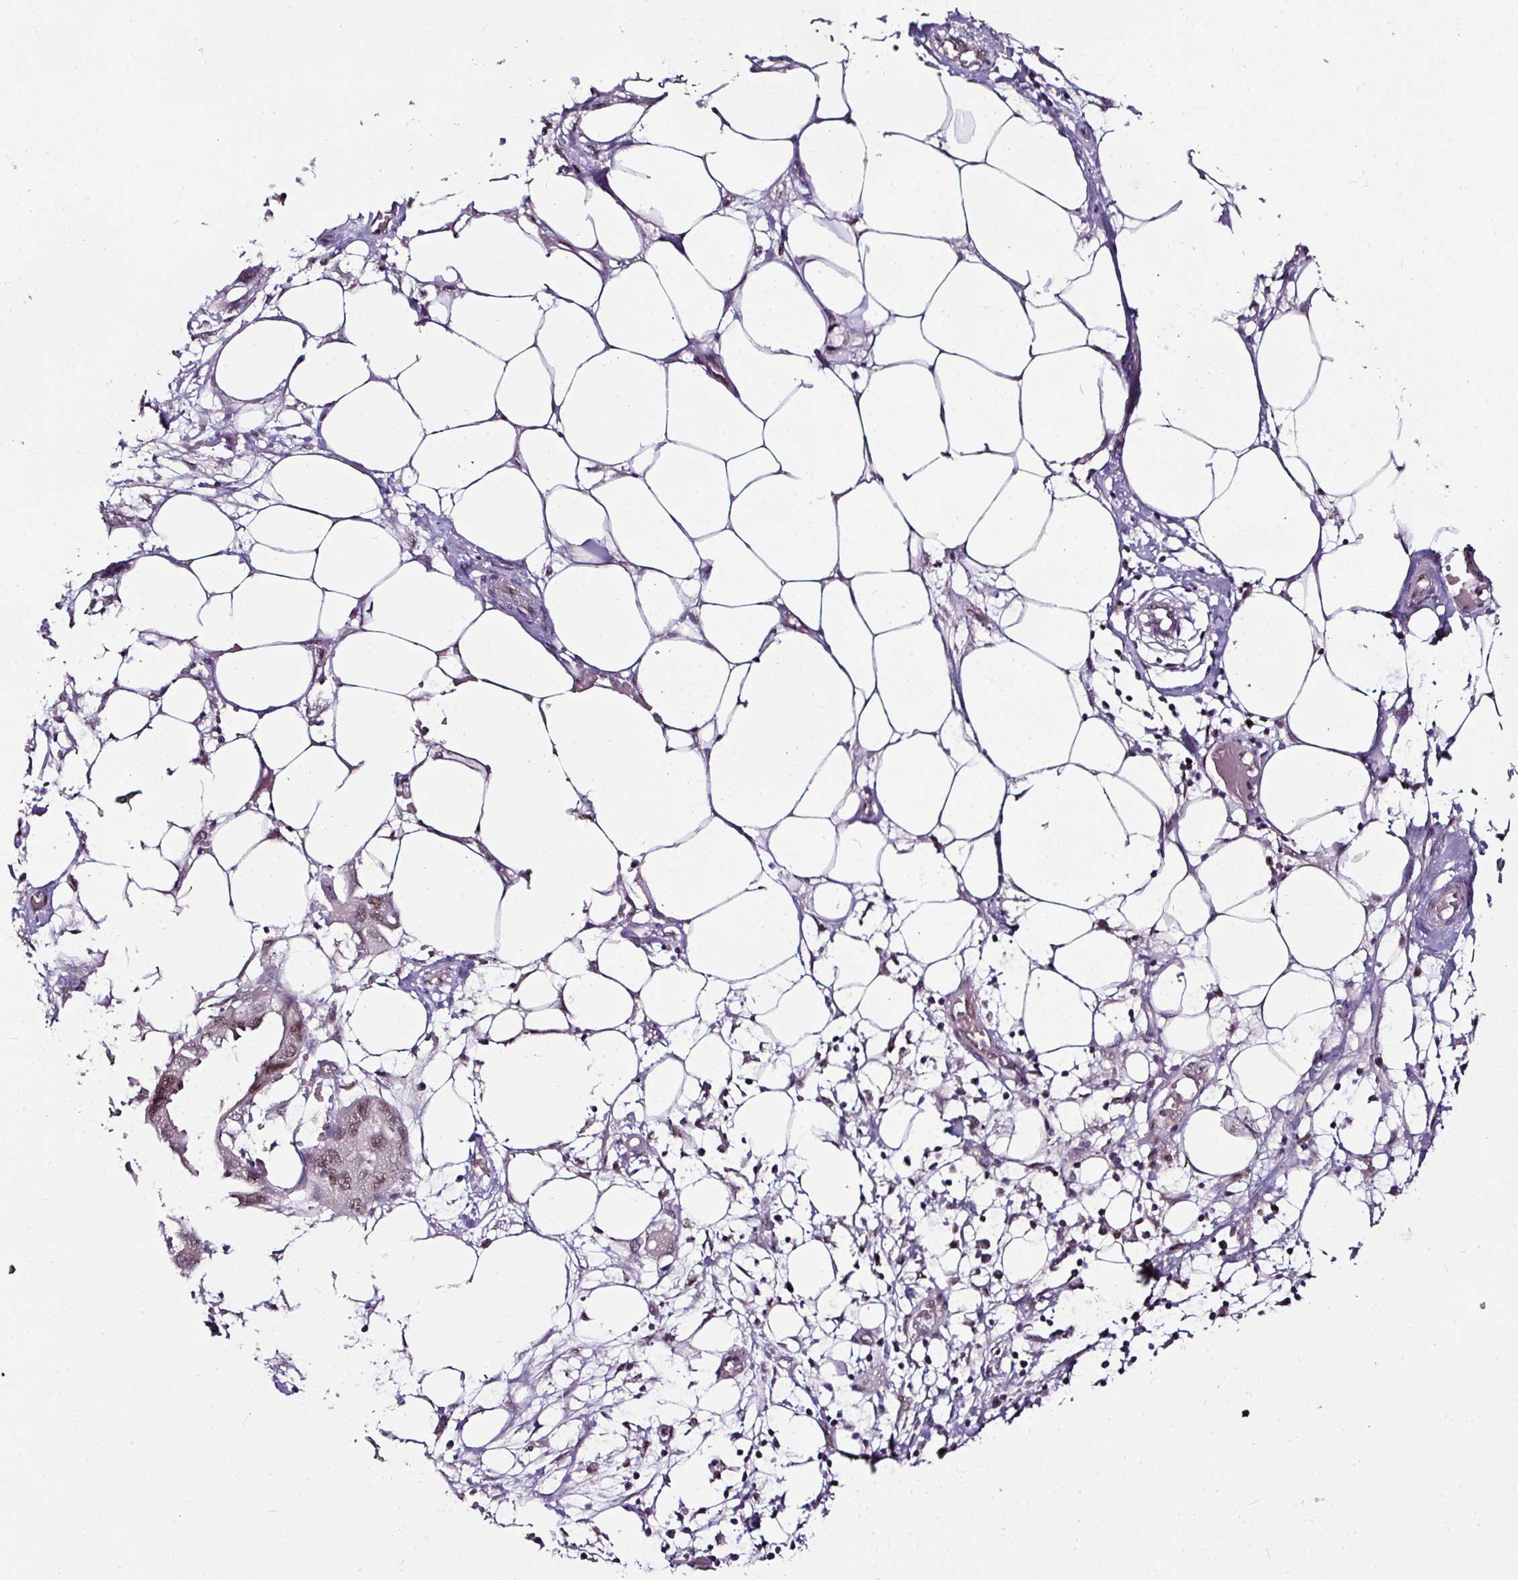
{"staining": {"intensity": "weak", "quantity": "25%-75%", "location": "nuclear"}, "tissue": "endometrial cancer", "cell_type": "Tumor cells", "image_type": "cancer", "snomed": [{"axis": "morphology", "description": "Adenocarcinoma, NOS"}, {"axis": "morphology", "description": "Adenocarcinoma, metastatic, NOS"}, {"axis": "topography", "description": "Adipose tissue"}, {"axis": "topography", "description": "Endometrium"}], "caption": "High-power microscopy captured an immunohistochemistry (IHC) histopathology image of endometrial cancer (adenocarcinoma), revealing weak nuclear positivity in about 25%-75% of tumor cells.", "gene": "KLF16", "patient": {"sex": "female", "age": 67}}